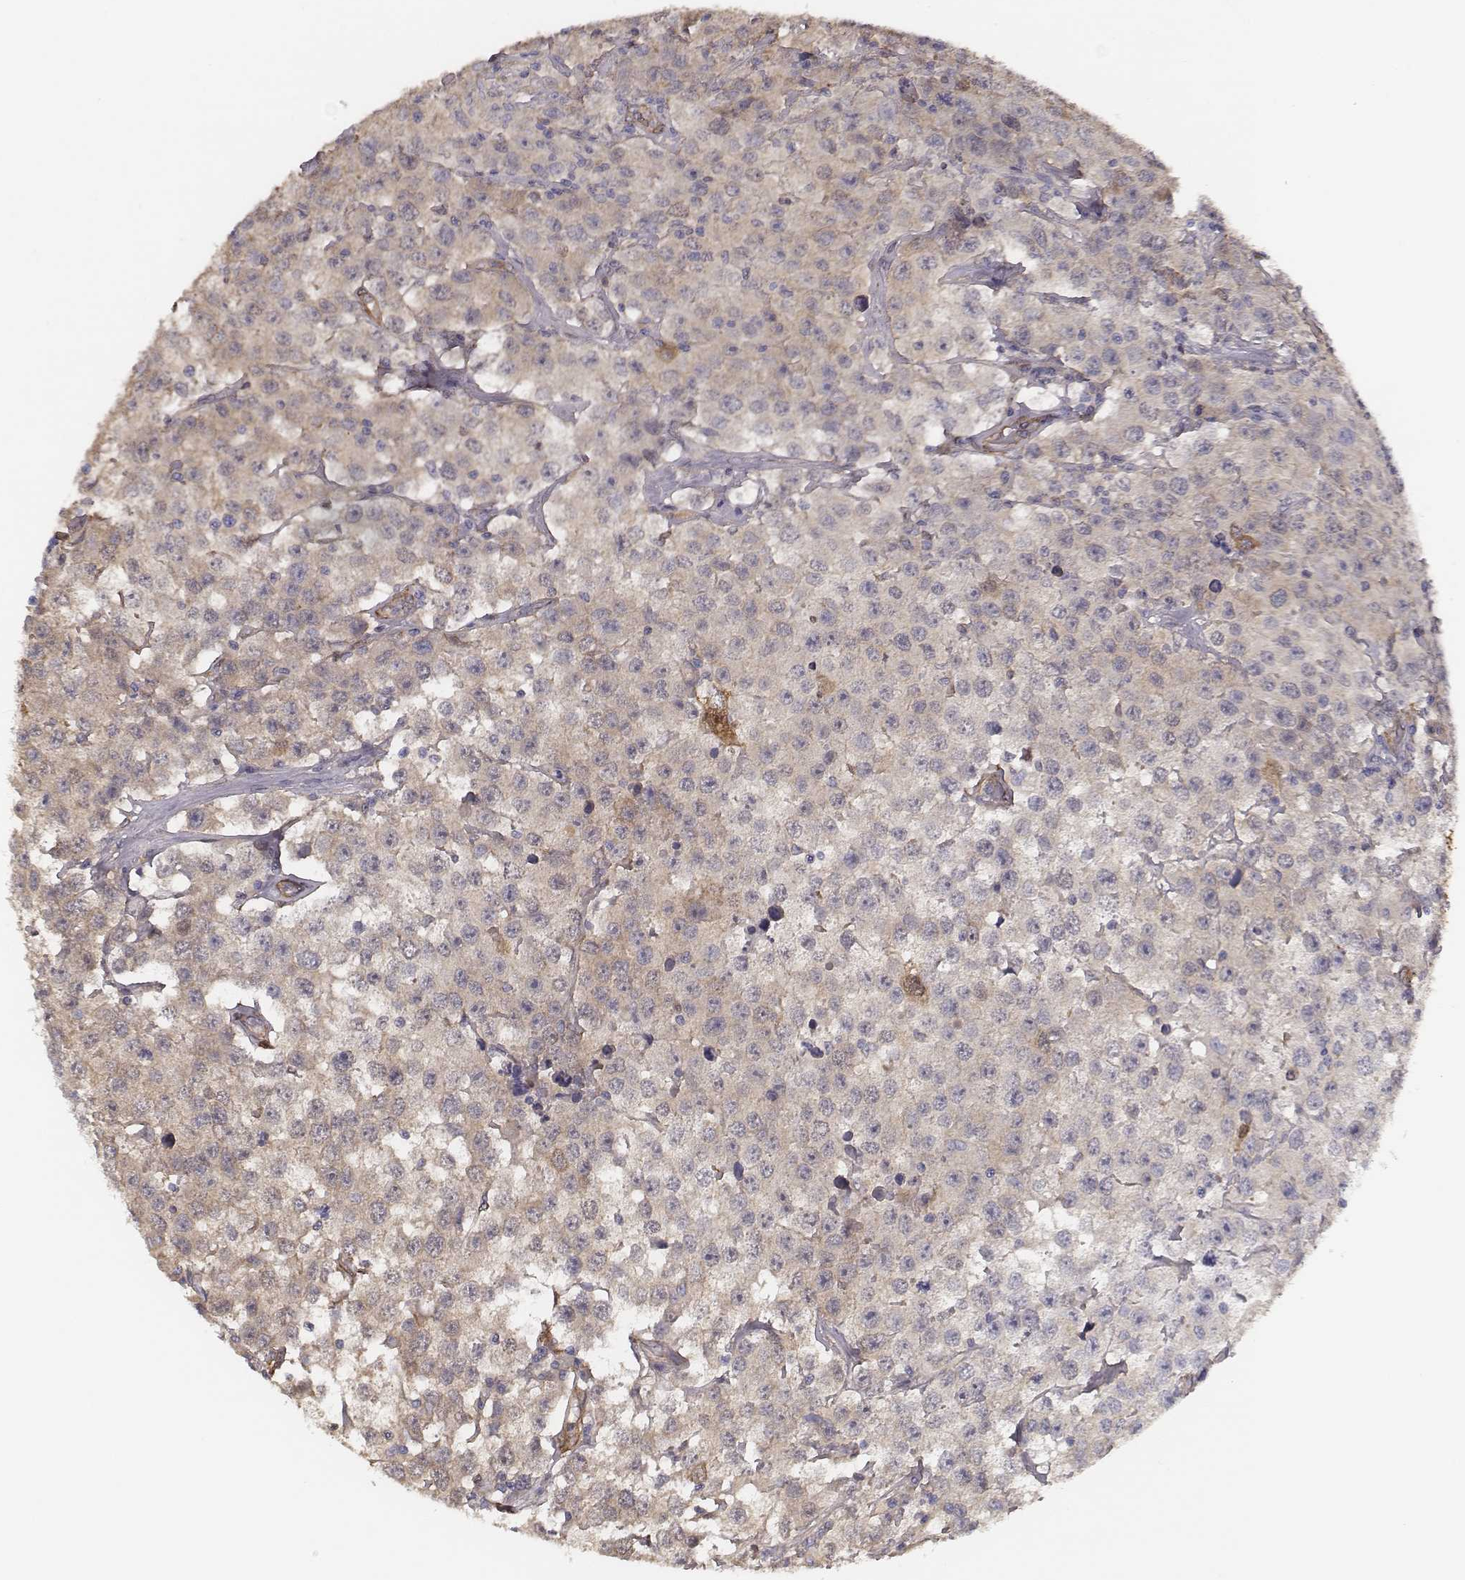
{"staining": {"intensity": "weak", "quantity": "<25%", "location": "cytoplasmic/membranous"}, "tissue": "testis cancer", "cell_type": "Tumor cells", "image_type": "cancer", "snomed": [{"axis": "morphology", "description": "Seminoma, NOS"}, {"axis": "topography", "description": "Testis"}], "caption": "This histopathology image is of seminoma (testis) stained with immunohistochemistry (IHC) to label a protein in brown with the nuclei are counter-stained blue. There is no expression in tumor cells.", "gene": "ISYNA1", "patient": {"sex": "male", "age": 52}}